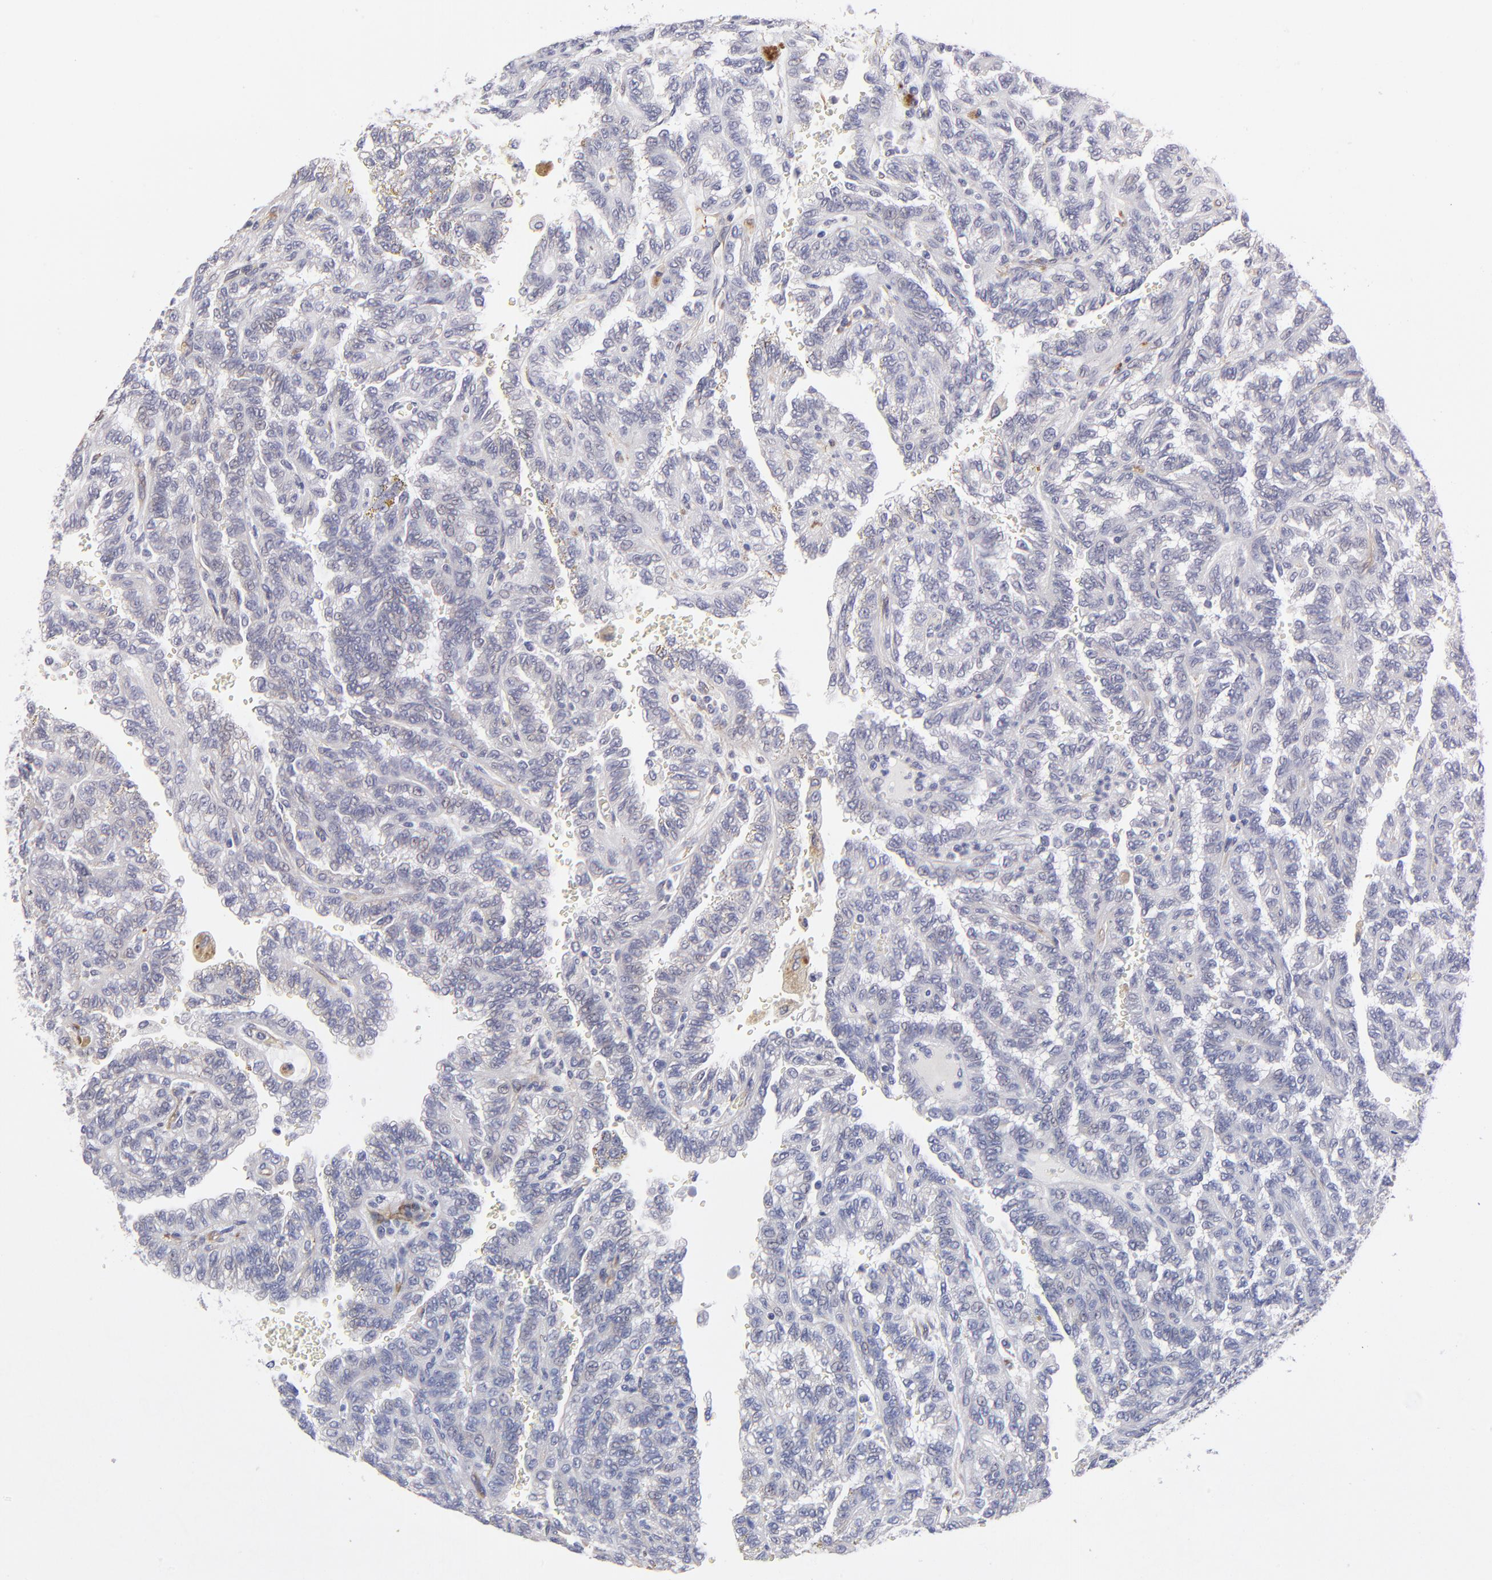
{"staining": {"intensity": "negative", "quantity": "none", "location": "none"}, "tissue": "renal cancer", "cell_type": "Tumor cells", "image_type": "cancer", "snomed": [{"axis": "morphology", "description": "Inflammation, NOS"}, {"axis": "morphology", "description": "Adenocarcinoma, NOS"}, {"axis": "topography", "description": "Kidney"}], "caption": "IHC of renal cancer (adenocarcinoma) reveals no expression in tumor cells. (Stains: DAB (3,3'-diaminobenzidine) immunohistochemistry (IHC) with hematoxylin counter stain, Microscopy: brightfield microscopy at high magnification).", "gene": "CILP", "patient": {"sex": "male", "age": 68}}